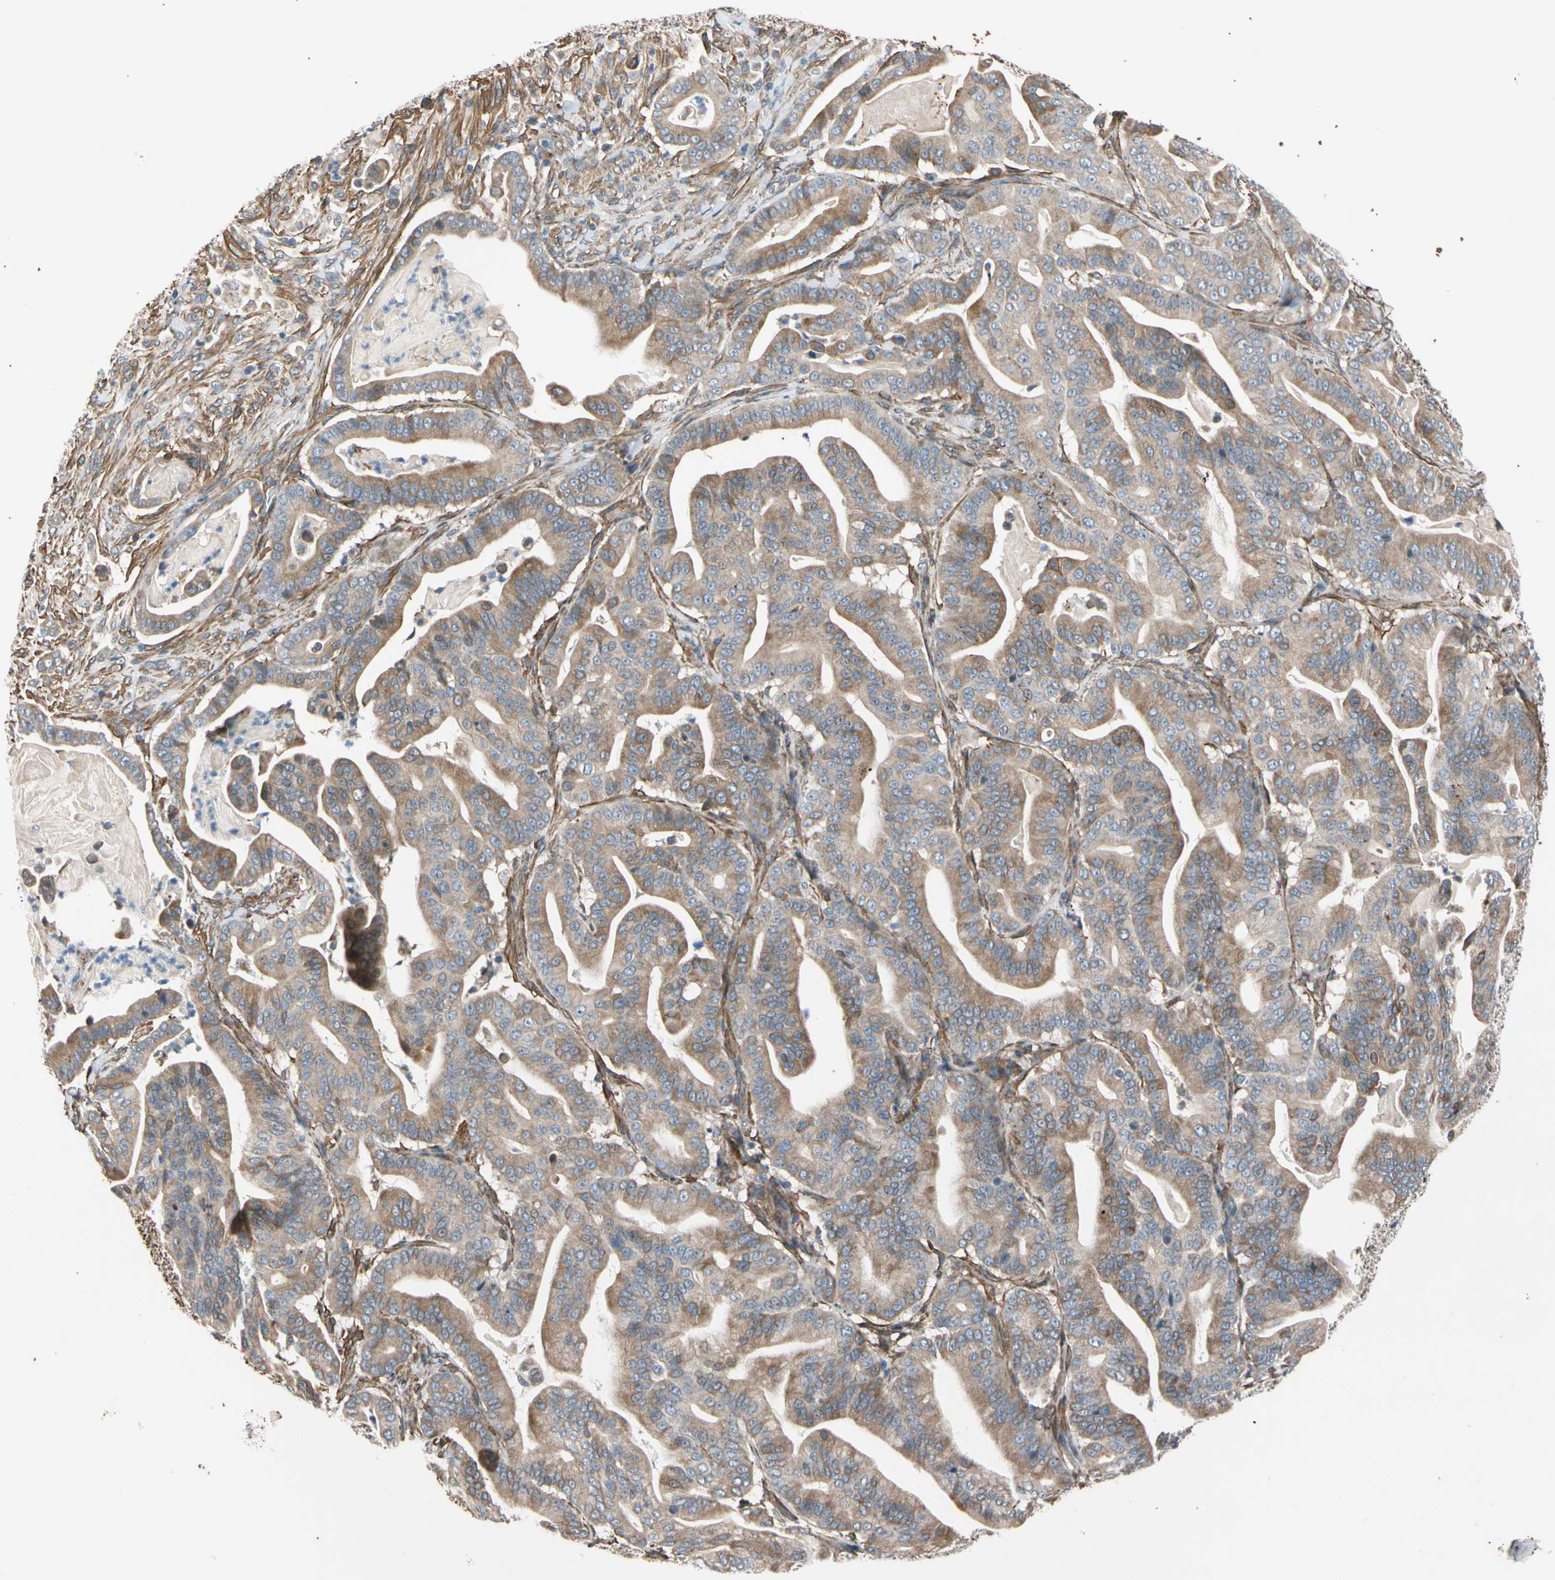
{"staining": {"intensity": "moderate", "quantity": ">75%", "location": "cytoplasmic/membranous"}, "tissue": "pancreatic cancer", "cell_type": "Tumor cells", "image_type": "cancer", "snomed": [{"axis": "morphology", "description": "Adenocarcinoma, NOS"}, {"axis": "topography", "description": "Pancreas"}], "caption": "Human pancreatic cancer stained with a protein marker demonstrates moderate staining in tumor cells.", "gene": "LIMK2", "patient": {"sex": "male", "age": 63}}